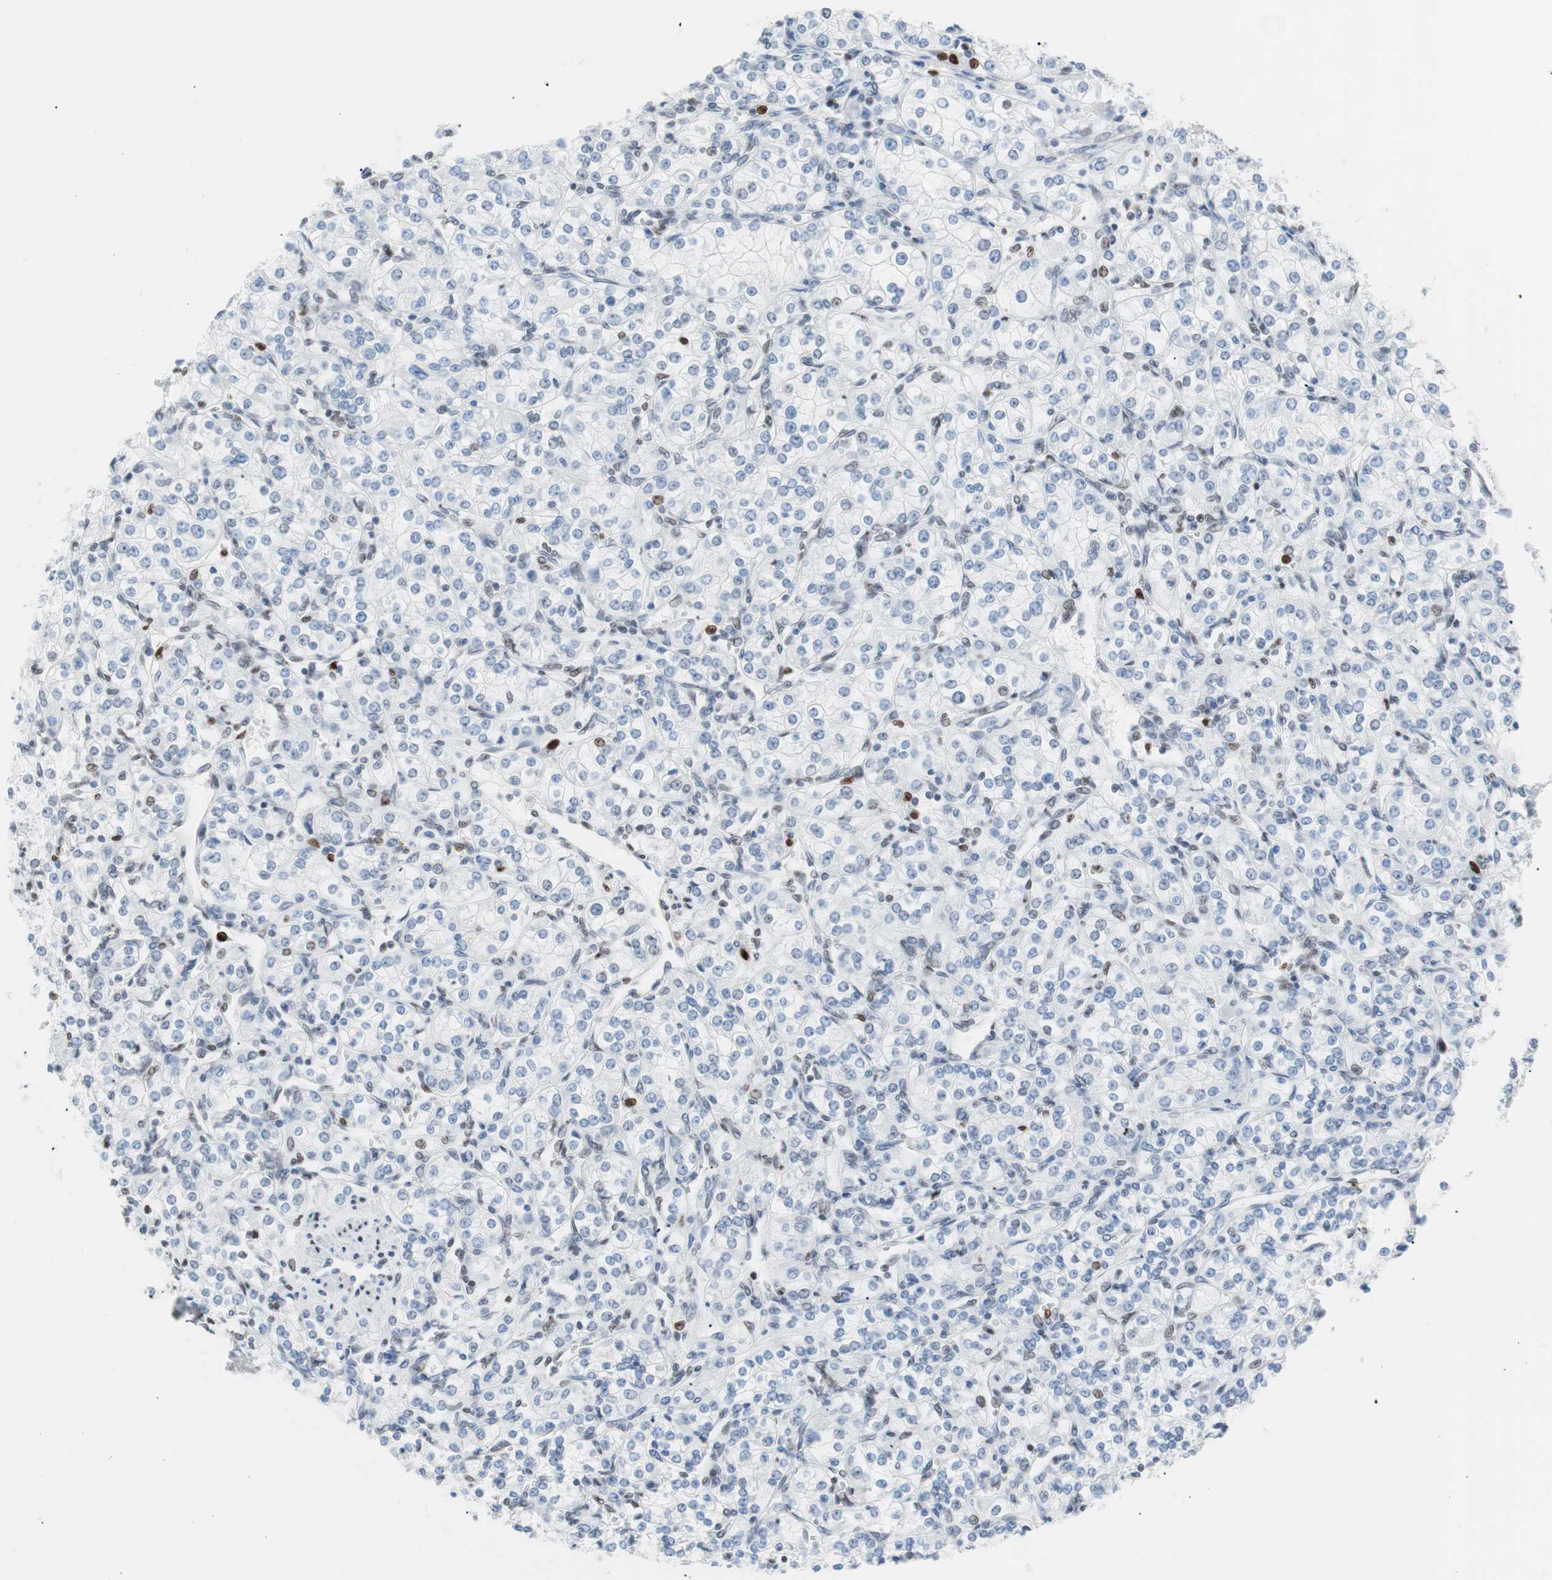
{"staining": {"intensity": "moderate", "quantity": "<25%", "location": "nuclear"}, "tissue": "renal cancer", "cell_type": "Tumor cells", "image_type": "cancer", "snomed": [{"axis": "morphology", "description": "Adenocarcinoma, NOS"}, {"axis": "topography", "description": "Kidney"}], "caption": "The photomicrograph reveals a brown stain indicating the presence of a protein in the nuclear of tumor cells in renal cancer (adenocarcinoma). Nuclei are stained in blue.", "gene": "CEBPB", "patient": {"sex": "male", "age": 77}}